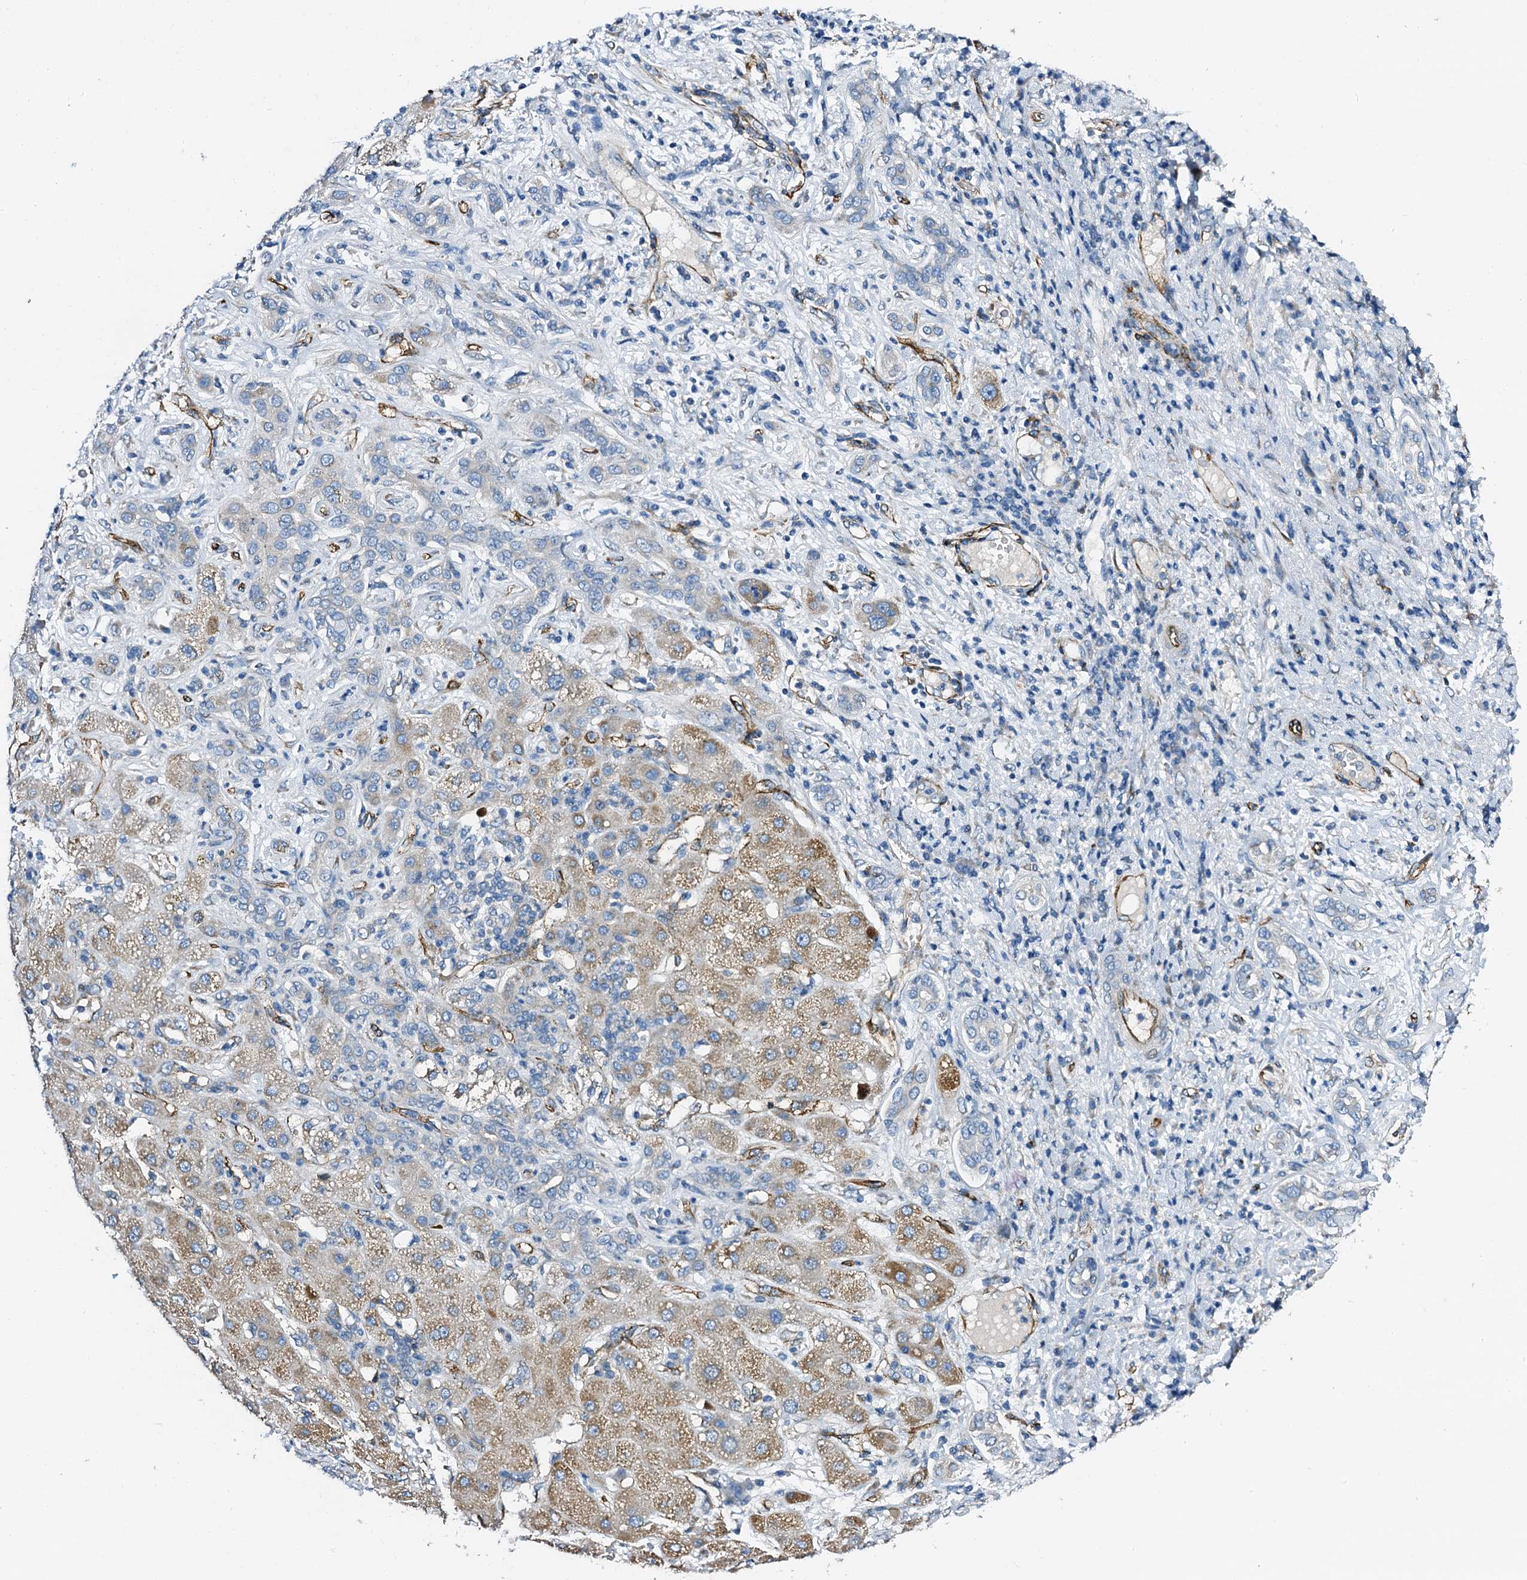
{"staining": {"intensity": "moderate", "quantity": "<25%", "location": "cytoplasmic/membranous"}, "tissue": "liver cancer", "cell_type": "Tumor cells", "image_type": "cancer", "snomed": [{"axis": "morphology", "description": "Carcinoma, Hepatocellular, NOS"}, {"axis": "topography", "description": "Liver"}], "caption": "High-magnification brightfield microscopy of liver cancer stained with DAB (3,3'-diaminobenzidine) (brown) and counterstained with hematoxylin (blue). tumor cells exhibit moderate cytoplasmic/membranous positivity is identified in approximately<25% of cells. (DAB IHC, brown staining for protein, blue staining for nuclei).", "gene": "DBX1", "patient": {"sex": "male", "age": 65}}